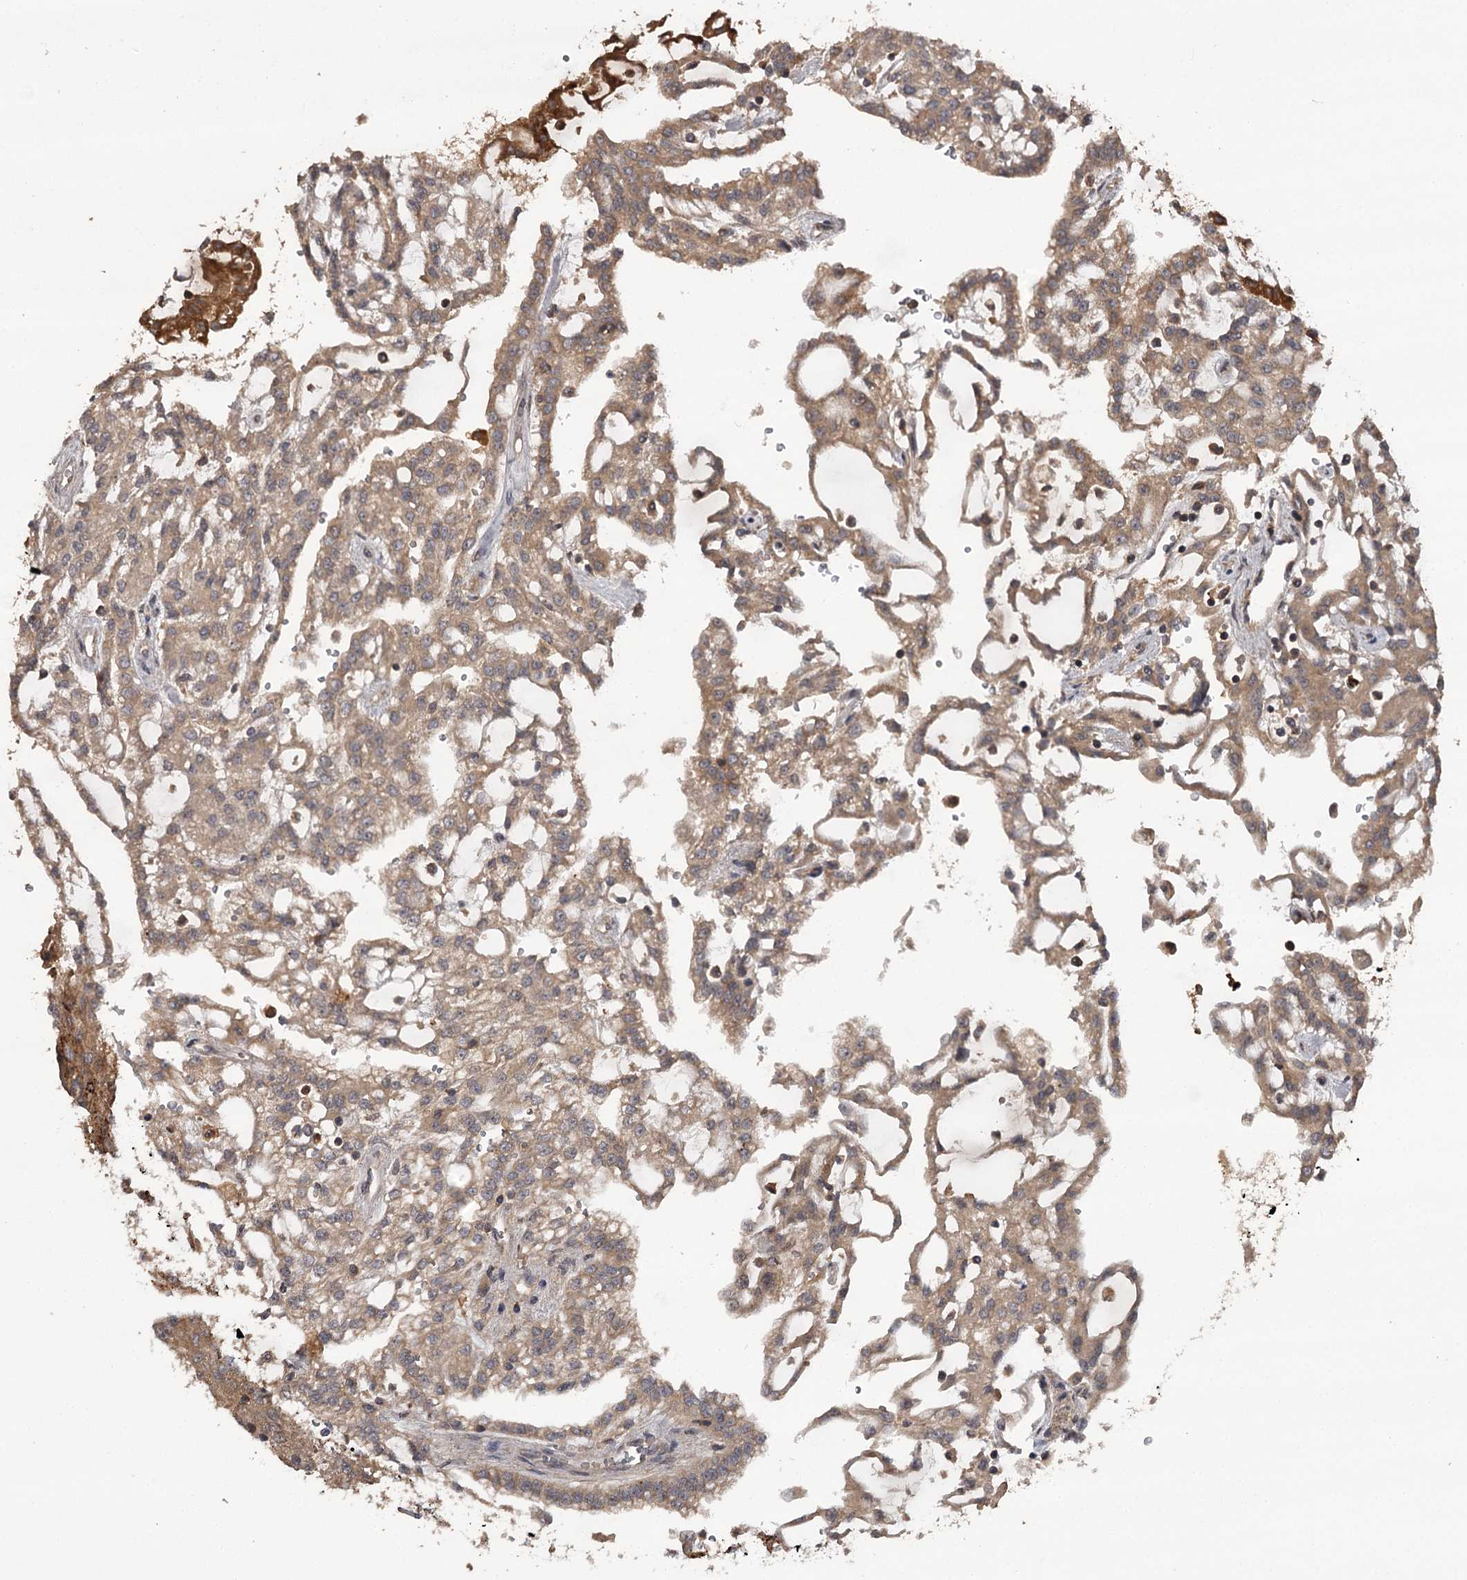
{"staining": {"intensity": "strong", "quantity": "25%-75%", "location": "cytoplasmic/membranous"}, "tissue": "renal cancer", "cell_type": "Tumor cells", "image_type": "cancer", "snomed": [{"axis": "morphology", "description": "Adenocarcinoma, NOS"}, {"axis": "topography", "description": "Kidney"}], "caption": "The photomicrograph shows a brown stain indicating the presence of a protein in the cytoplasmic/membranous of tumor cells in renal cancer. (Brightfield microscopy of DAB IHC at high magnification).", "gene": "TTC12", "patient": {"sex": "male", "age": 63}}